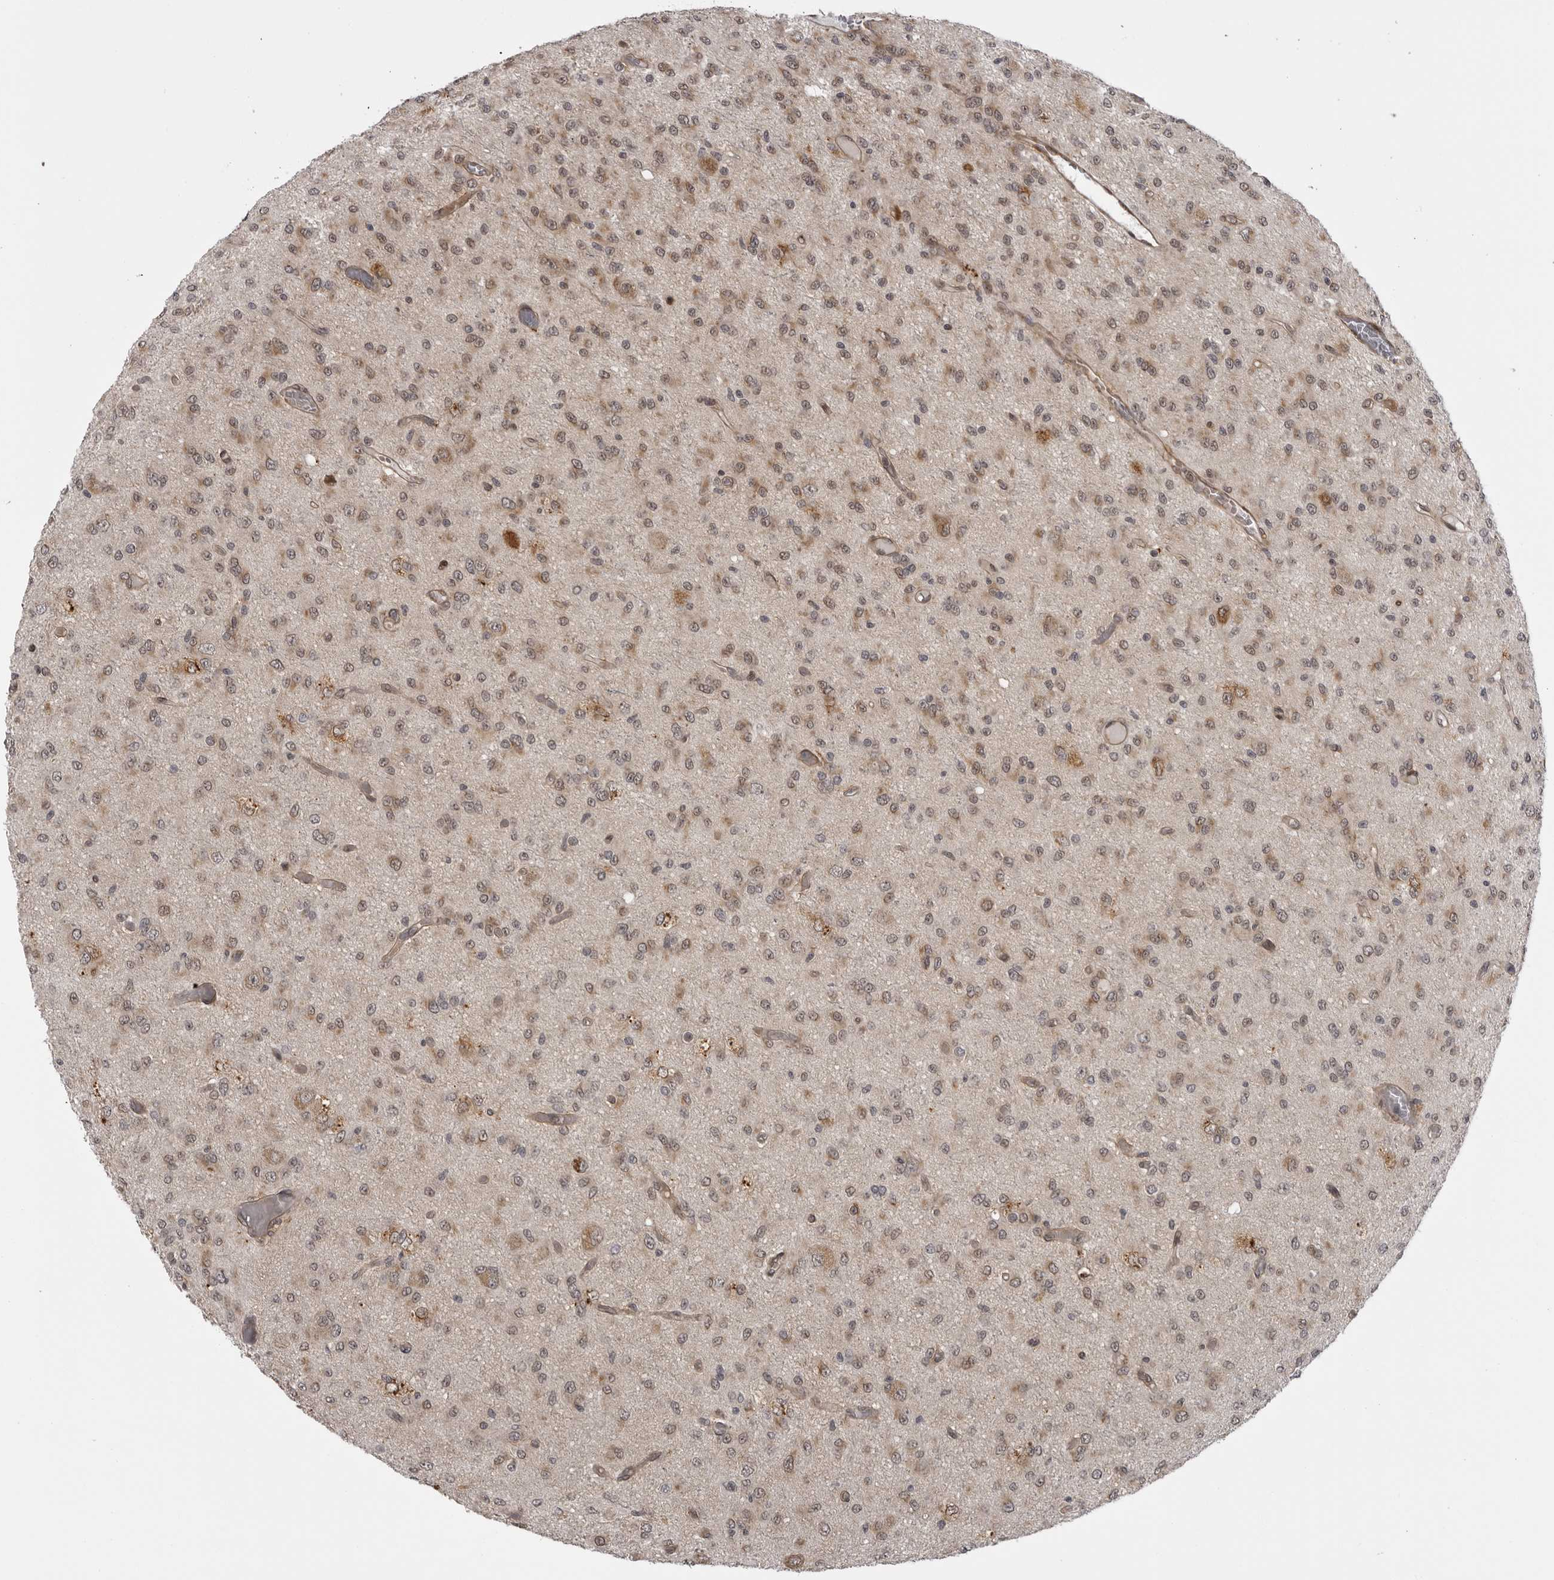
{"staining": {"intensity": "moderate", "quantity": "<25%", "location": "cytoplasmic/membranous"}, "tissue": "glioma", "cell_type": "Tumor cells", "image_type": "cancer", "snomed": [{"axis": "morphology", "description": "Glioma, malignant, High grade"}, {"axis": "topography", "description": "Brain"}], "caption": "Protein expression by immunohistochemistry displays moderate cytoplasmic/membranous positivity in about <25% of tumor cells in glioma. (IHC, brightfield microscopy, high magnification).", "gene": "DNAH14", "patient": {"sex": "female", "age": 59}}